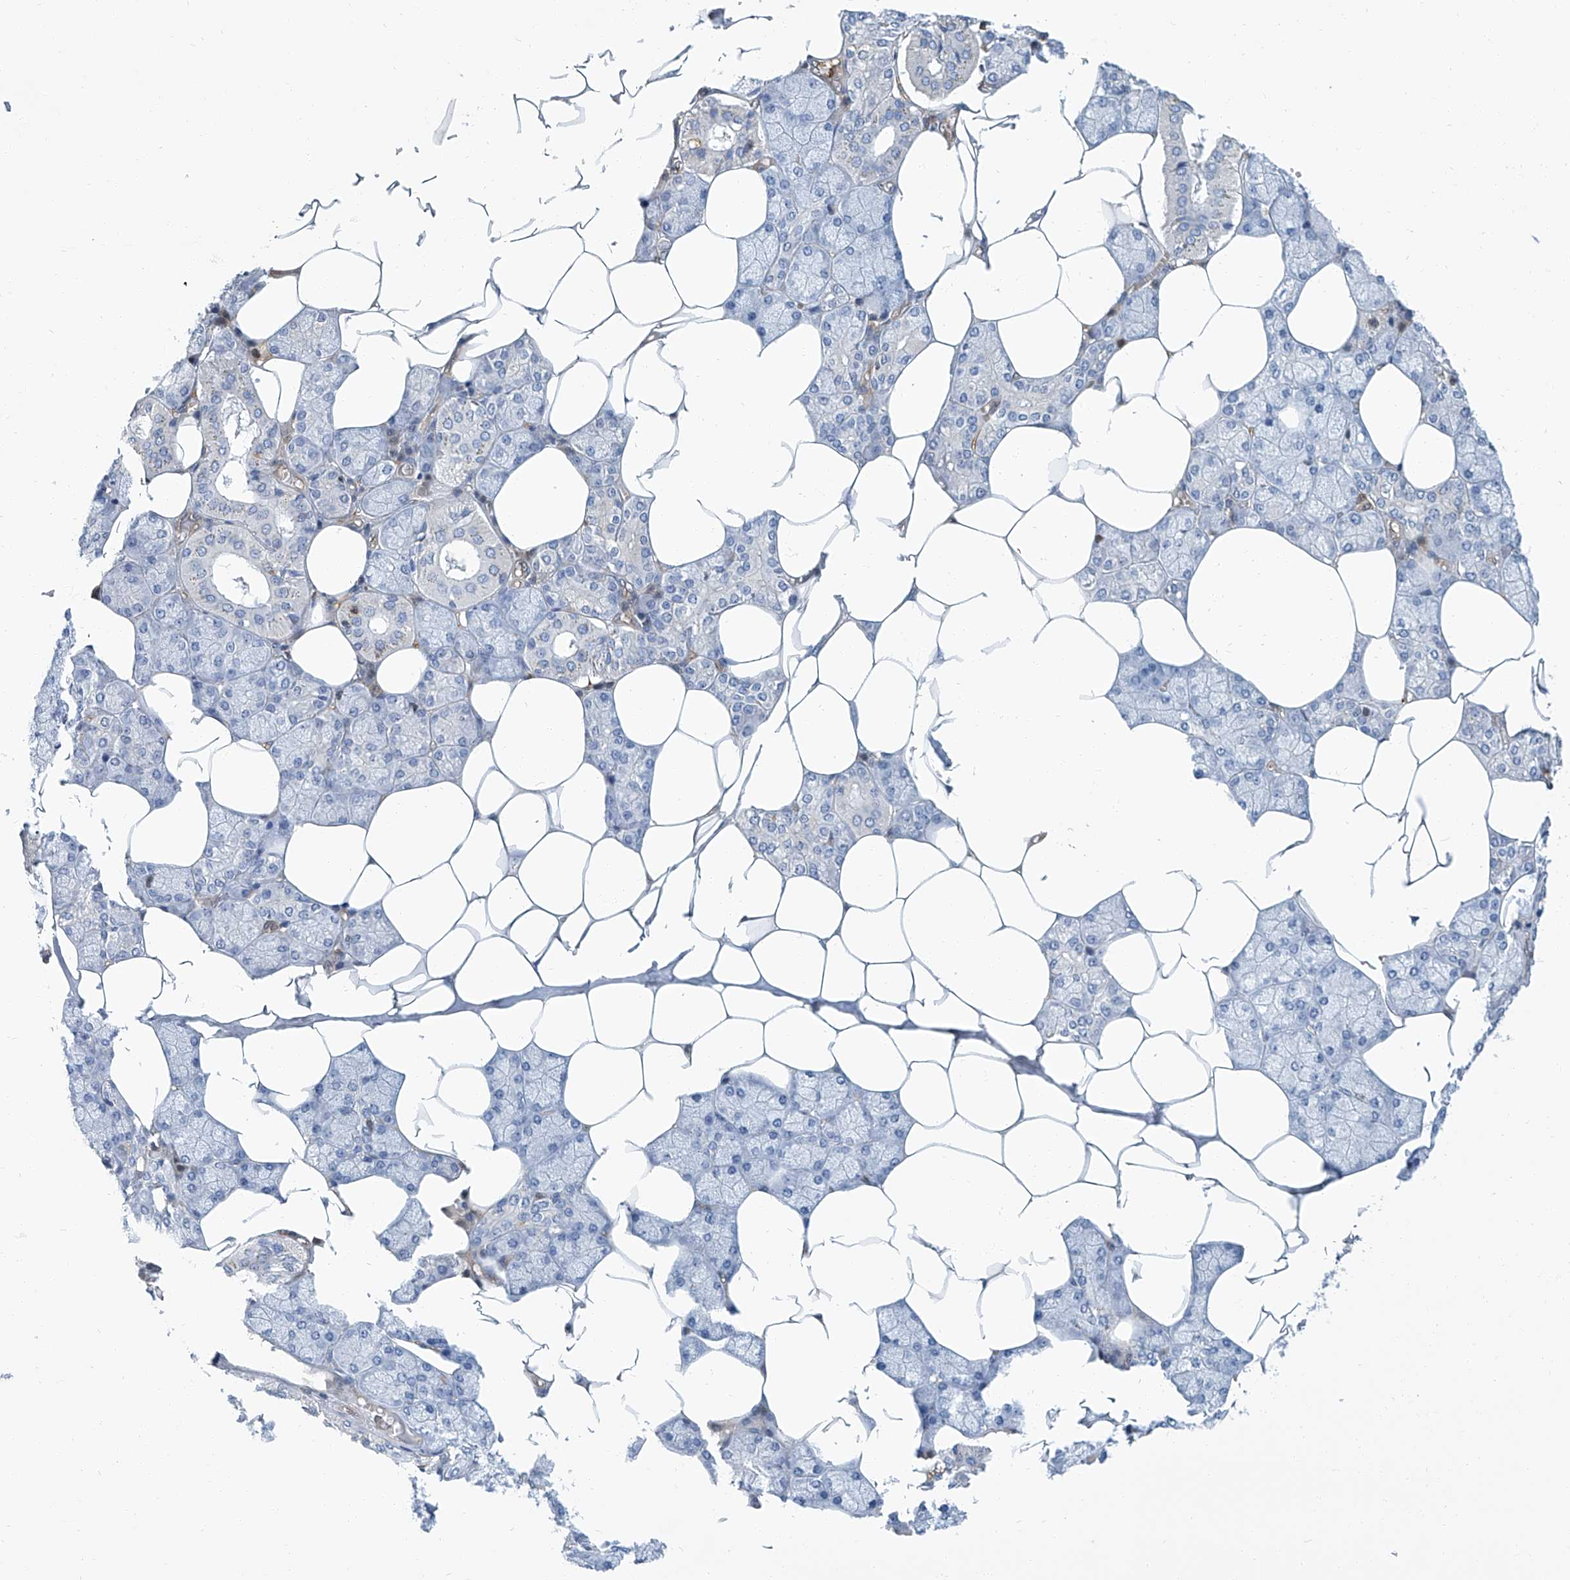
{"staining": {"intensity": "negative", "quantity": "none", "location": "none"}, "tissue": "salivary gland", "cell_type": "Glandular cells", "image_type": "normal", "snomed": [{"axis": "morphology", "description": "Normal tissue, NOS"}, {"axis": "topography", "description": "Salivary gland"}], "caption": "A photomicrograph of salivary gland stained for a protein demonstrates no brown staining in glandular cells. The staining is performed using DAB (3,3'-diaminobenzidine) brown chromogen with nuclei counter-stained in using hematoxylin.", "gene": "PSMB10", "patient": {"sex": "male", "age": 62}}